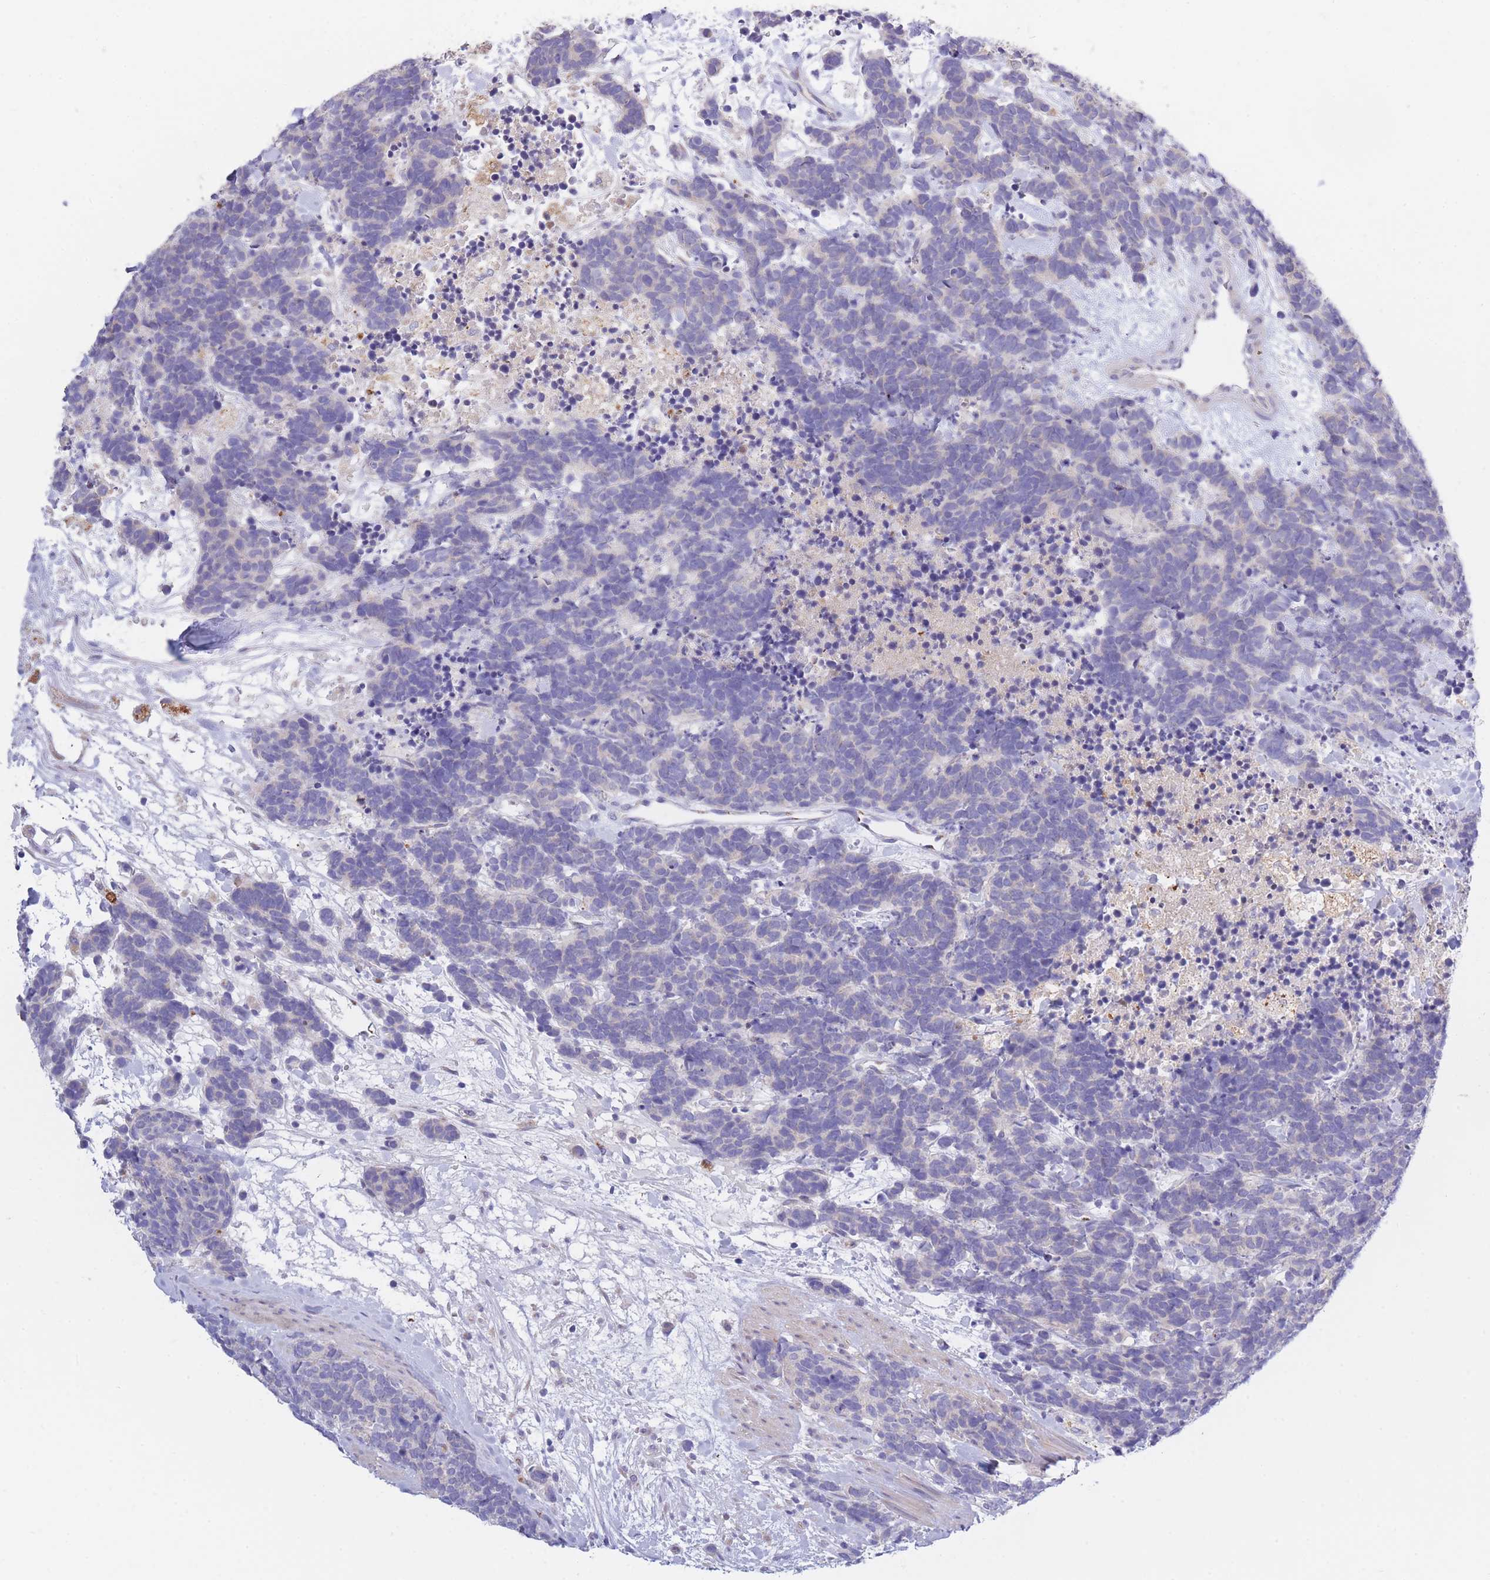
{"staining": {"intensity": "negative", "quantity": "none", "location": "none"}, "tissue": "carcinoid", "cell_type": "Tumor cells", "image_type": "cancer", "snomed": [{"axis": "morphology", "description": "Carcinoma, NOS"}, {"axis": "morphology", "description": "Carcinoid, malignant, NOS"}, {"axis": "topography", "description": "Prostate"}], "caption": "Tumor cells are negative for protein expression in human carcinoid.", "gene": "CENPM", "patient": {"sex": "male", "age": 57}}